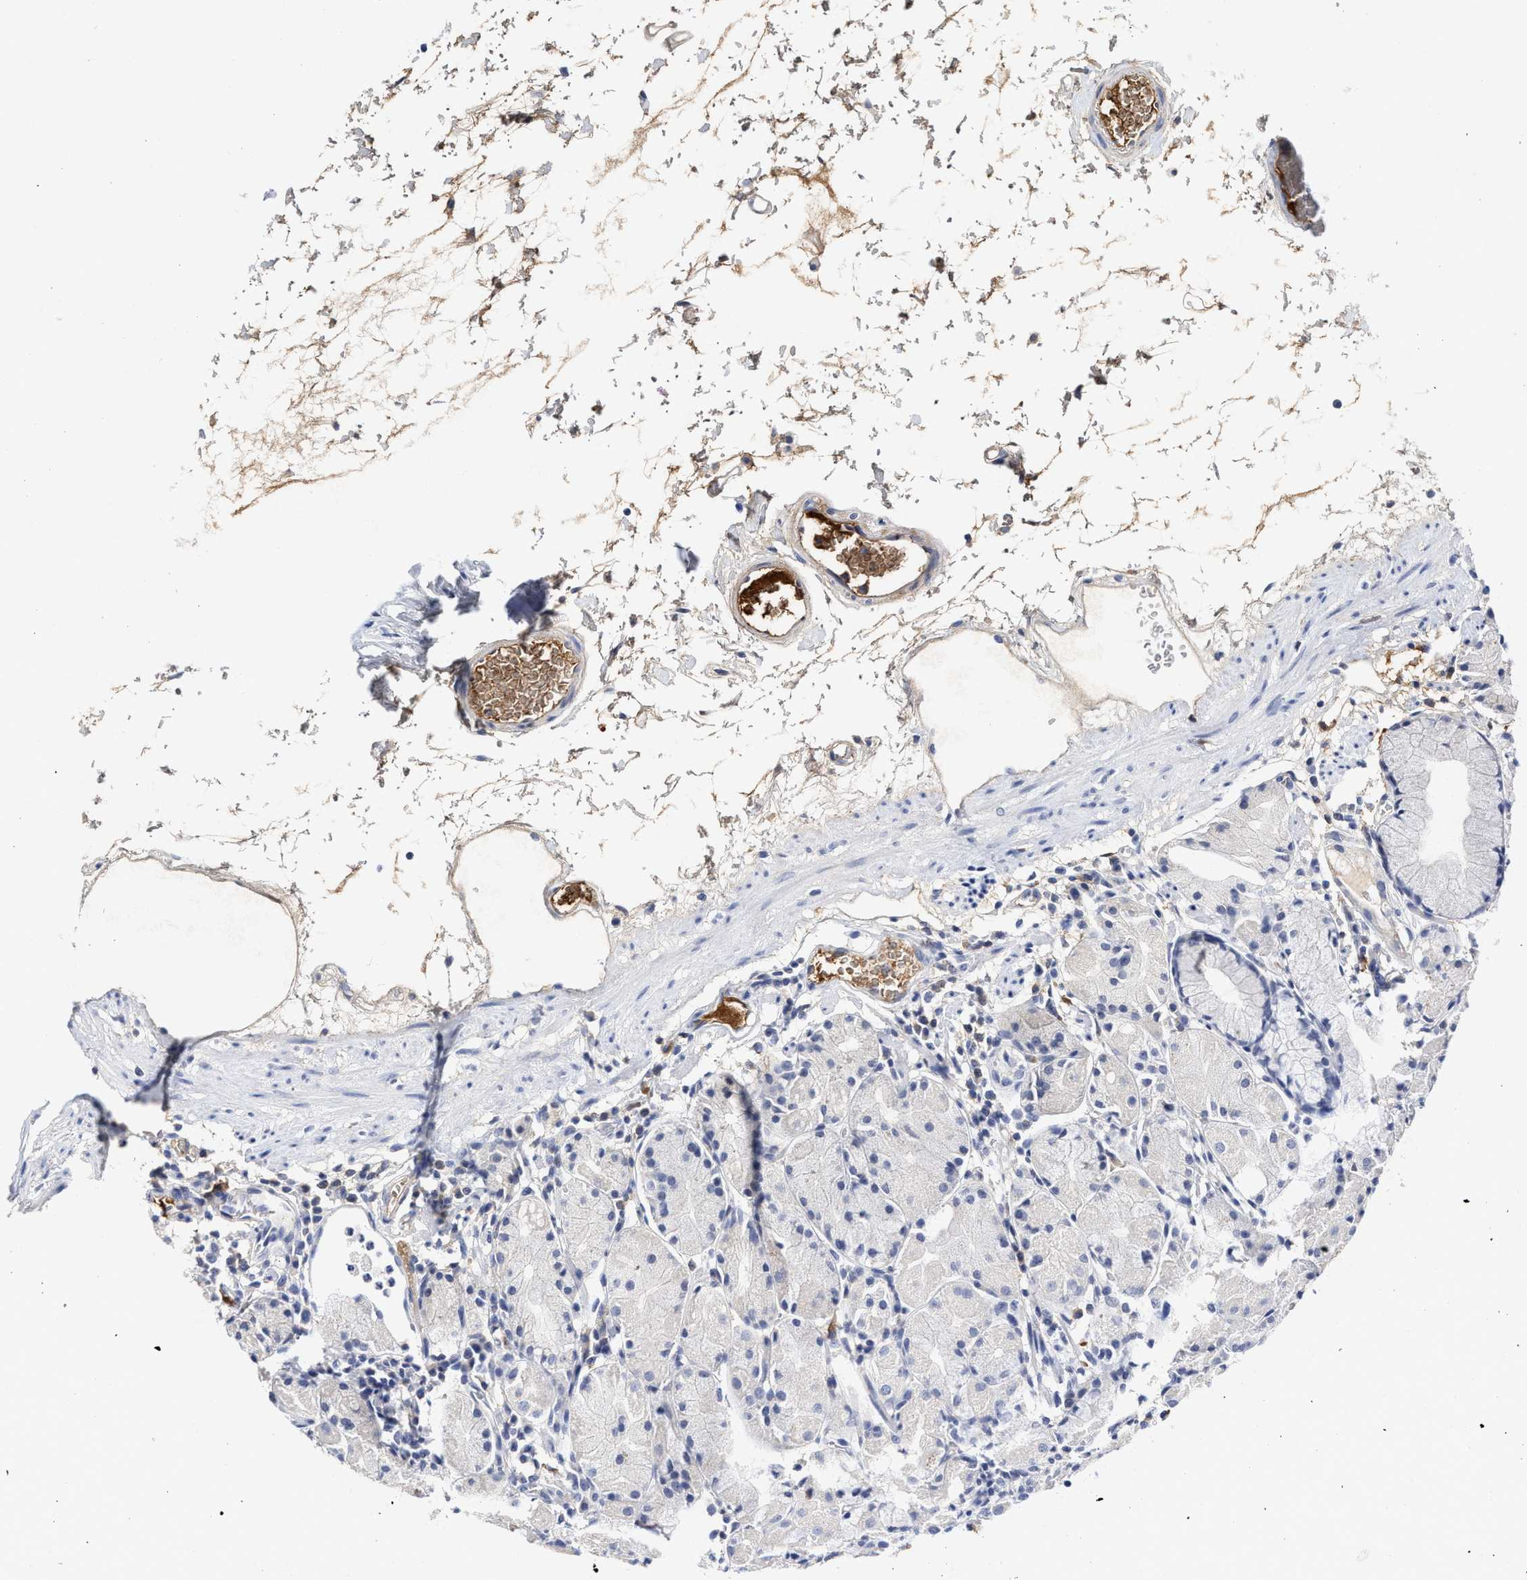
{"staining": {"intensity": "negative", "quantity": "none", "location": "none"}, "tissue": "stomach", "cell_type": "Glandular cells", "image_type": "normal", "snomed": [{"axis": "morphology", "description": "Normal tissue, NOS"}, {"axis": "topography", "description": "Stomach"}, {"axis": "topography", "description": "Stomach, lower"}], "caption": "An IHC photomicrograph of normal stomach is shown. There is no staining in glandular cells of stomach. (Immunohistochemistry (ihc), brightfield microscopy, high magnification).", "gene": "C2", "patient": {"sex": "female", "age": 75}}